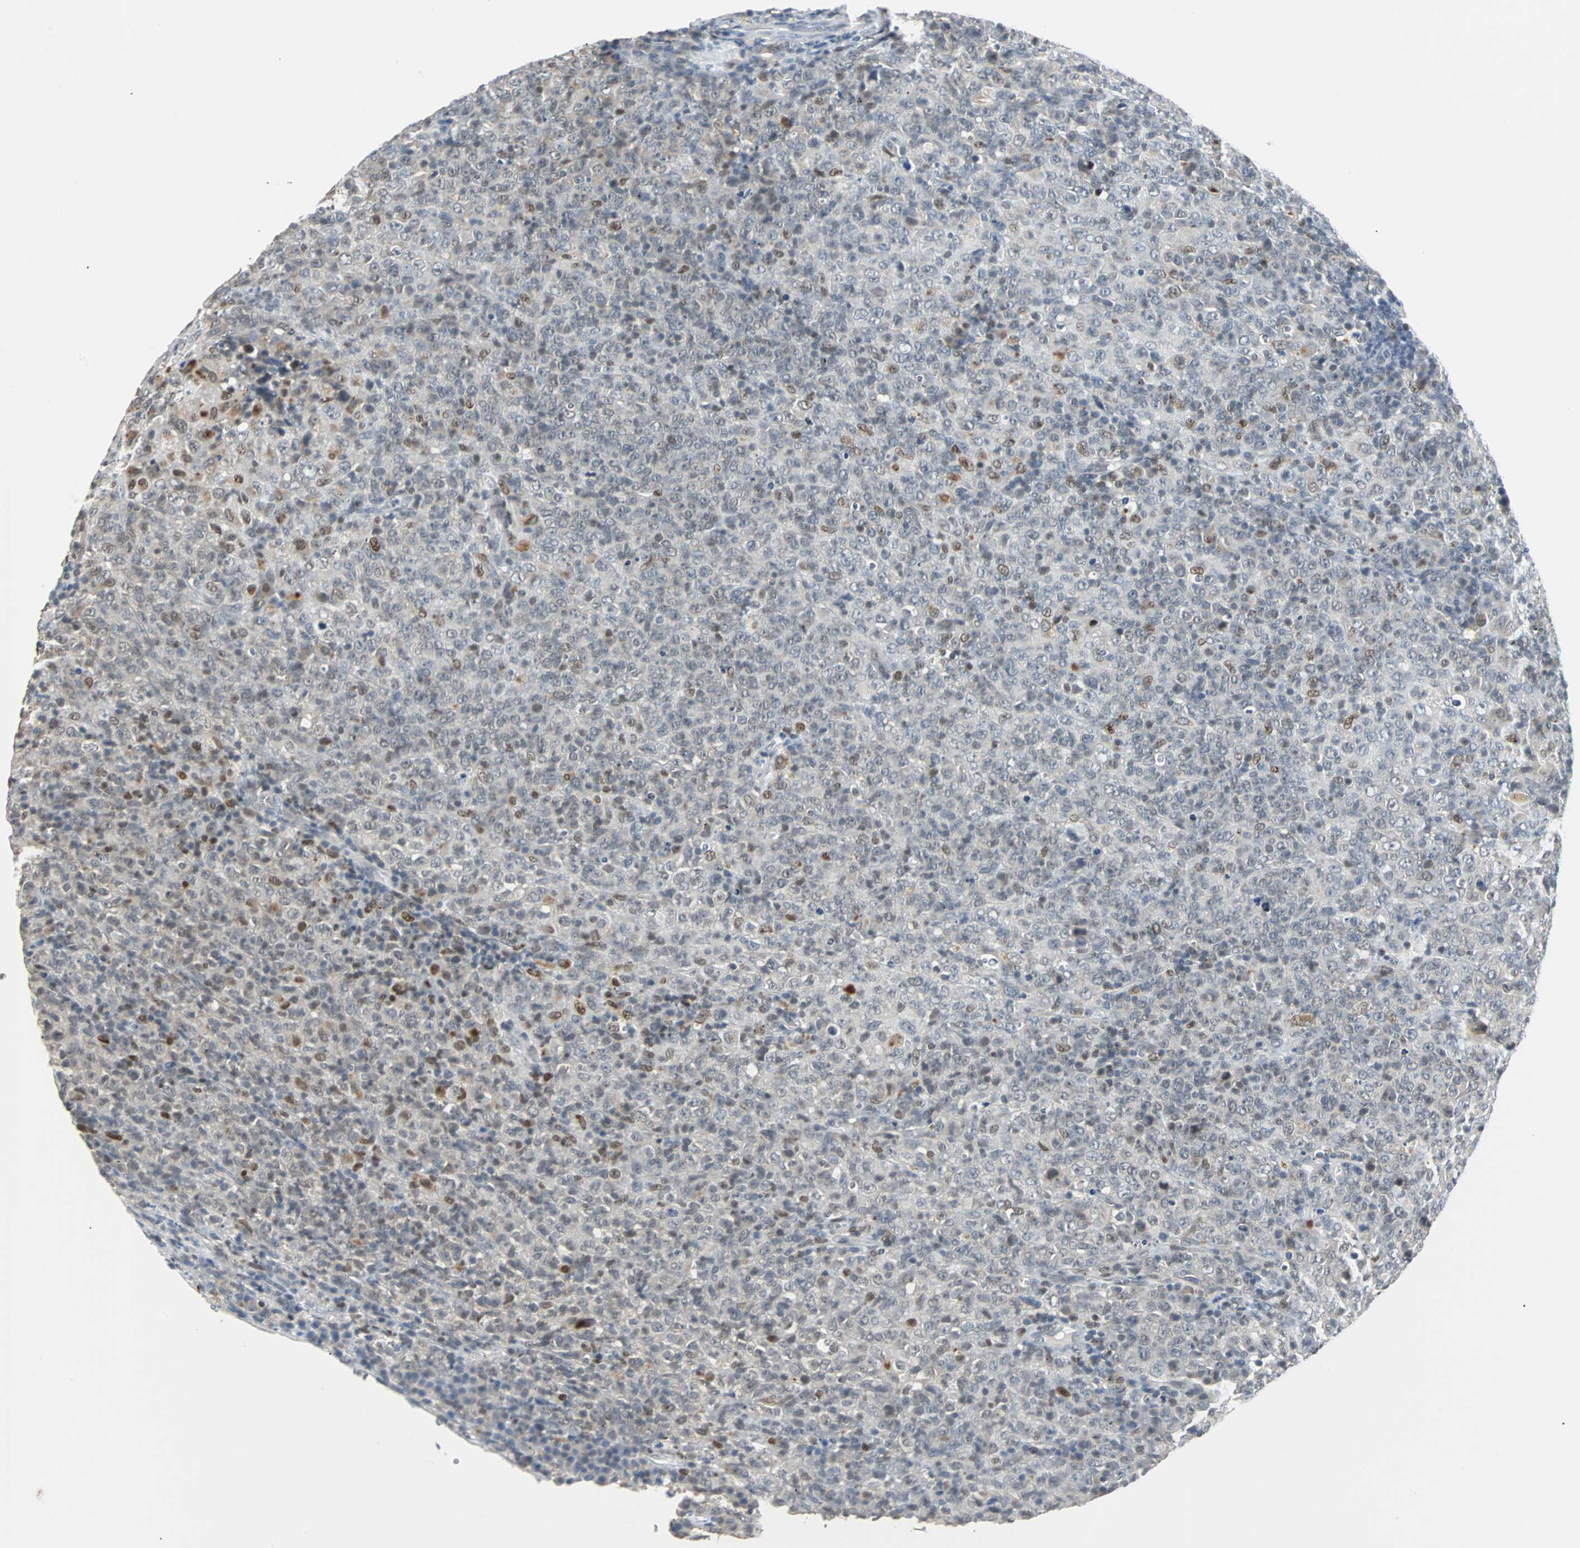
{"staining": {"intensity": "weak", "quantity": "<25%", "location": "nuclear"}, "tissue": "lymphoma", "cell_type": "Tumor cells", "image_type": "cancer", "snomed": [{"axis": "morphology", "description": "Malignant lymphoma, non-Hodgkin's type, High grade"}, {"axis": "topography", "description": "Tonsil"}], "caption": "Immunohistochemistry of high-grade malignant lymphoma, non-Hodgkin's type displays no positivity in tumor cells. (Brightfield microscopy of DAB immunohistochemistry (IHC) at high magnification).", "gene": "HLX", "patient": {"sex": "female", "age": 36}}